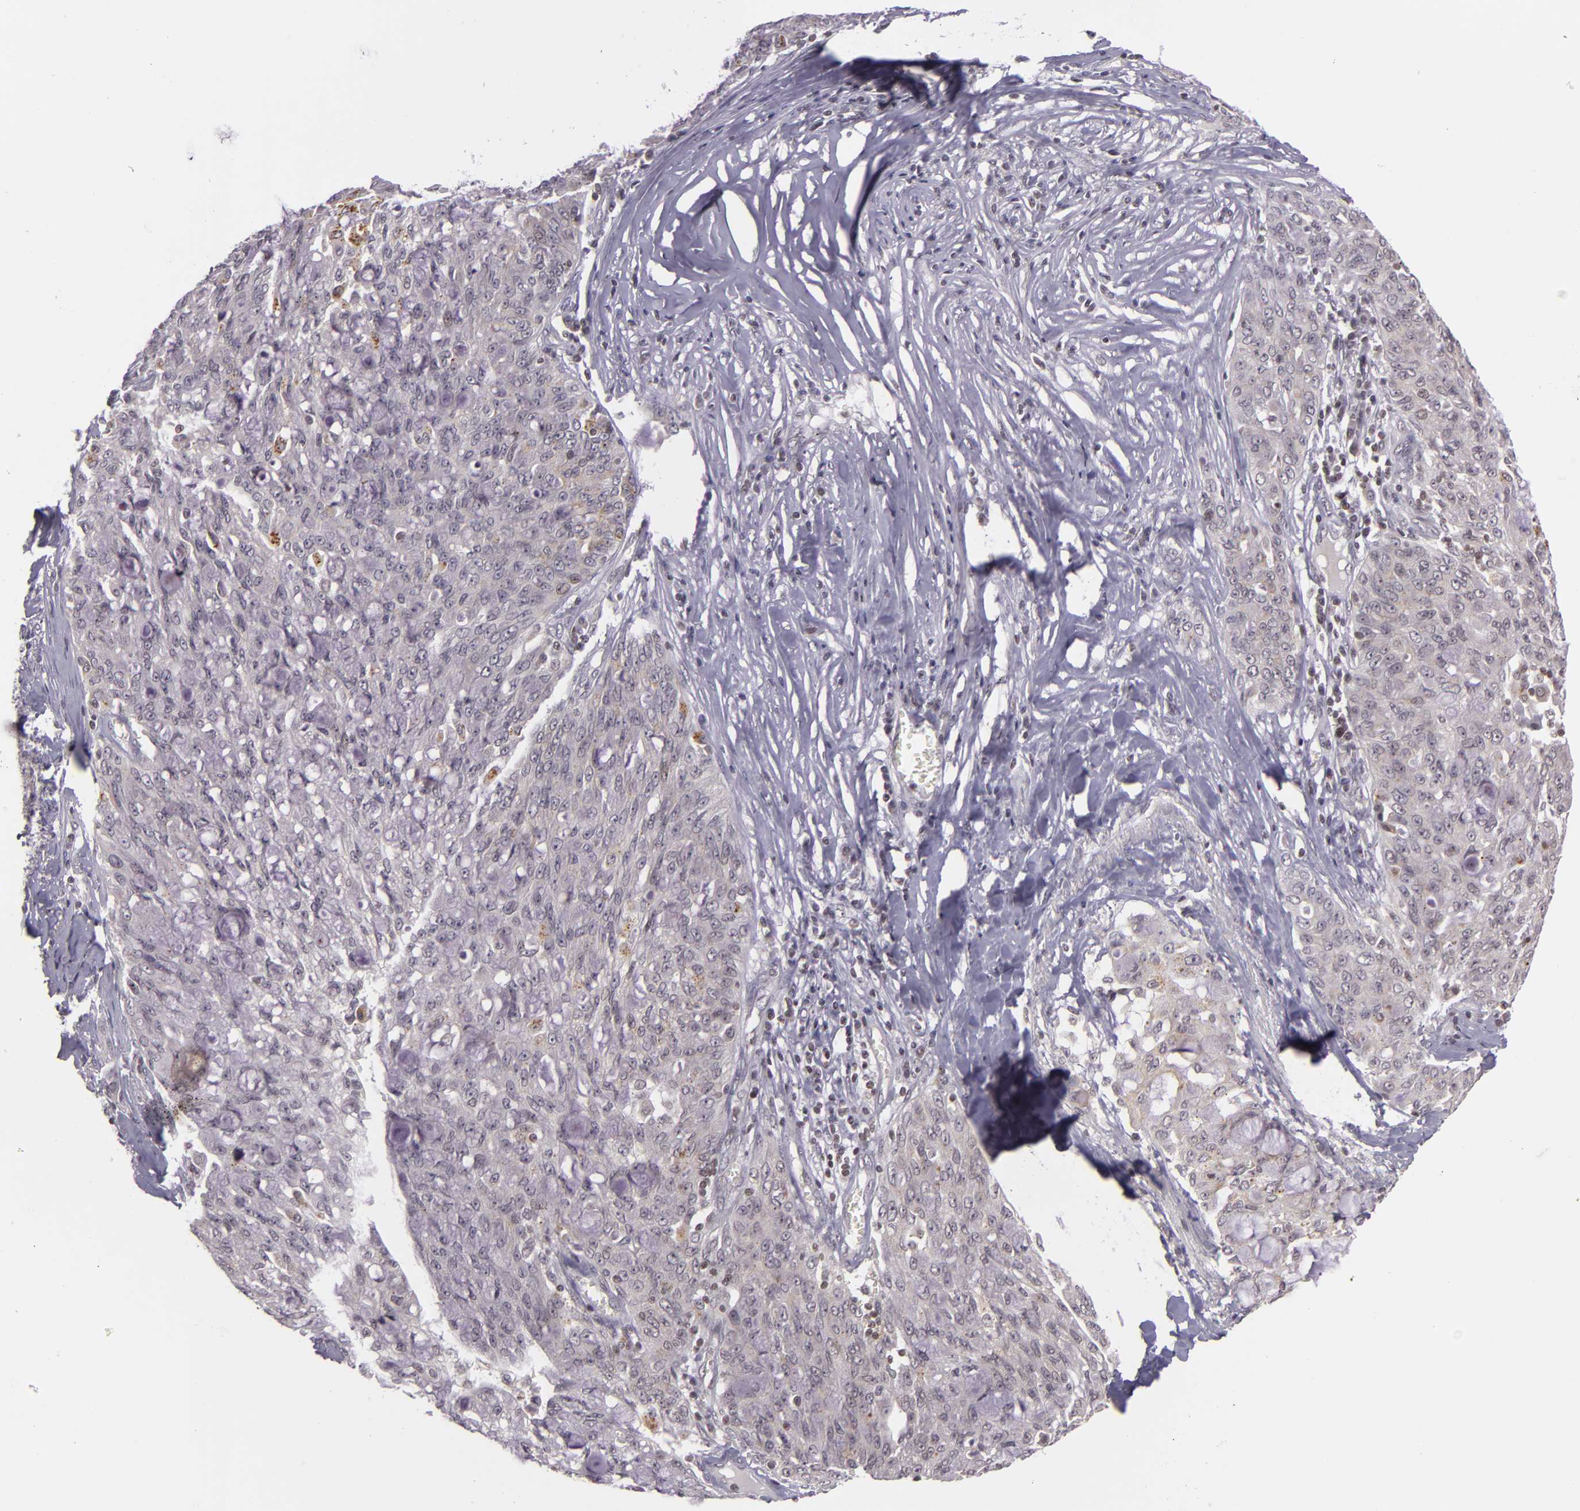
{"staining": {"intensity": "weak", "quantity": "<25%", "location": "cytoplasmic/membranous"}, "tissue": "lung cancer", "cell_type": "Tumor cells", "image_type": "cancer", "snomed": [{"axis": "morphology", "description": "Adenocarcinoma, NOS"}, {"axis": "topography", "description": "Lung"}], "caption": "A histopathology image of lung adenocarcinoma stained for a protein displays no brown staining in tumor cells. (DAB IHC with hematoxylin counter stain).", "gene": "ZFX", "patient": {"sex": "female", "age": 44}}